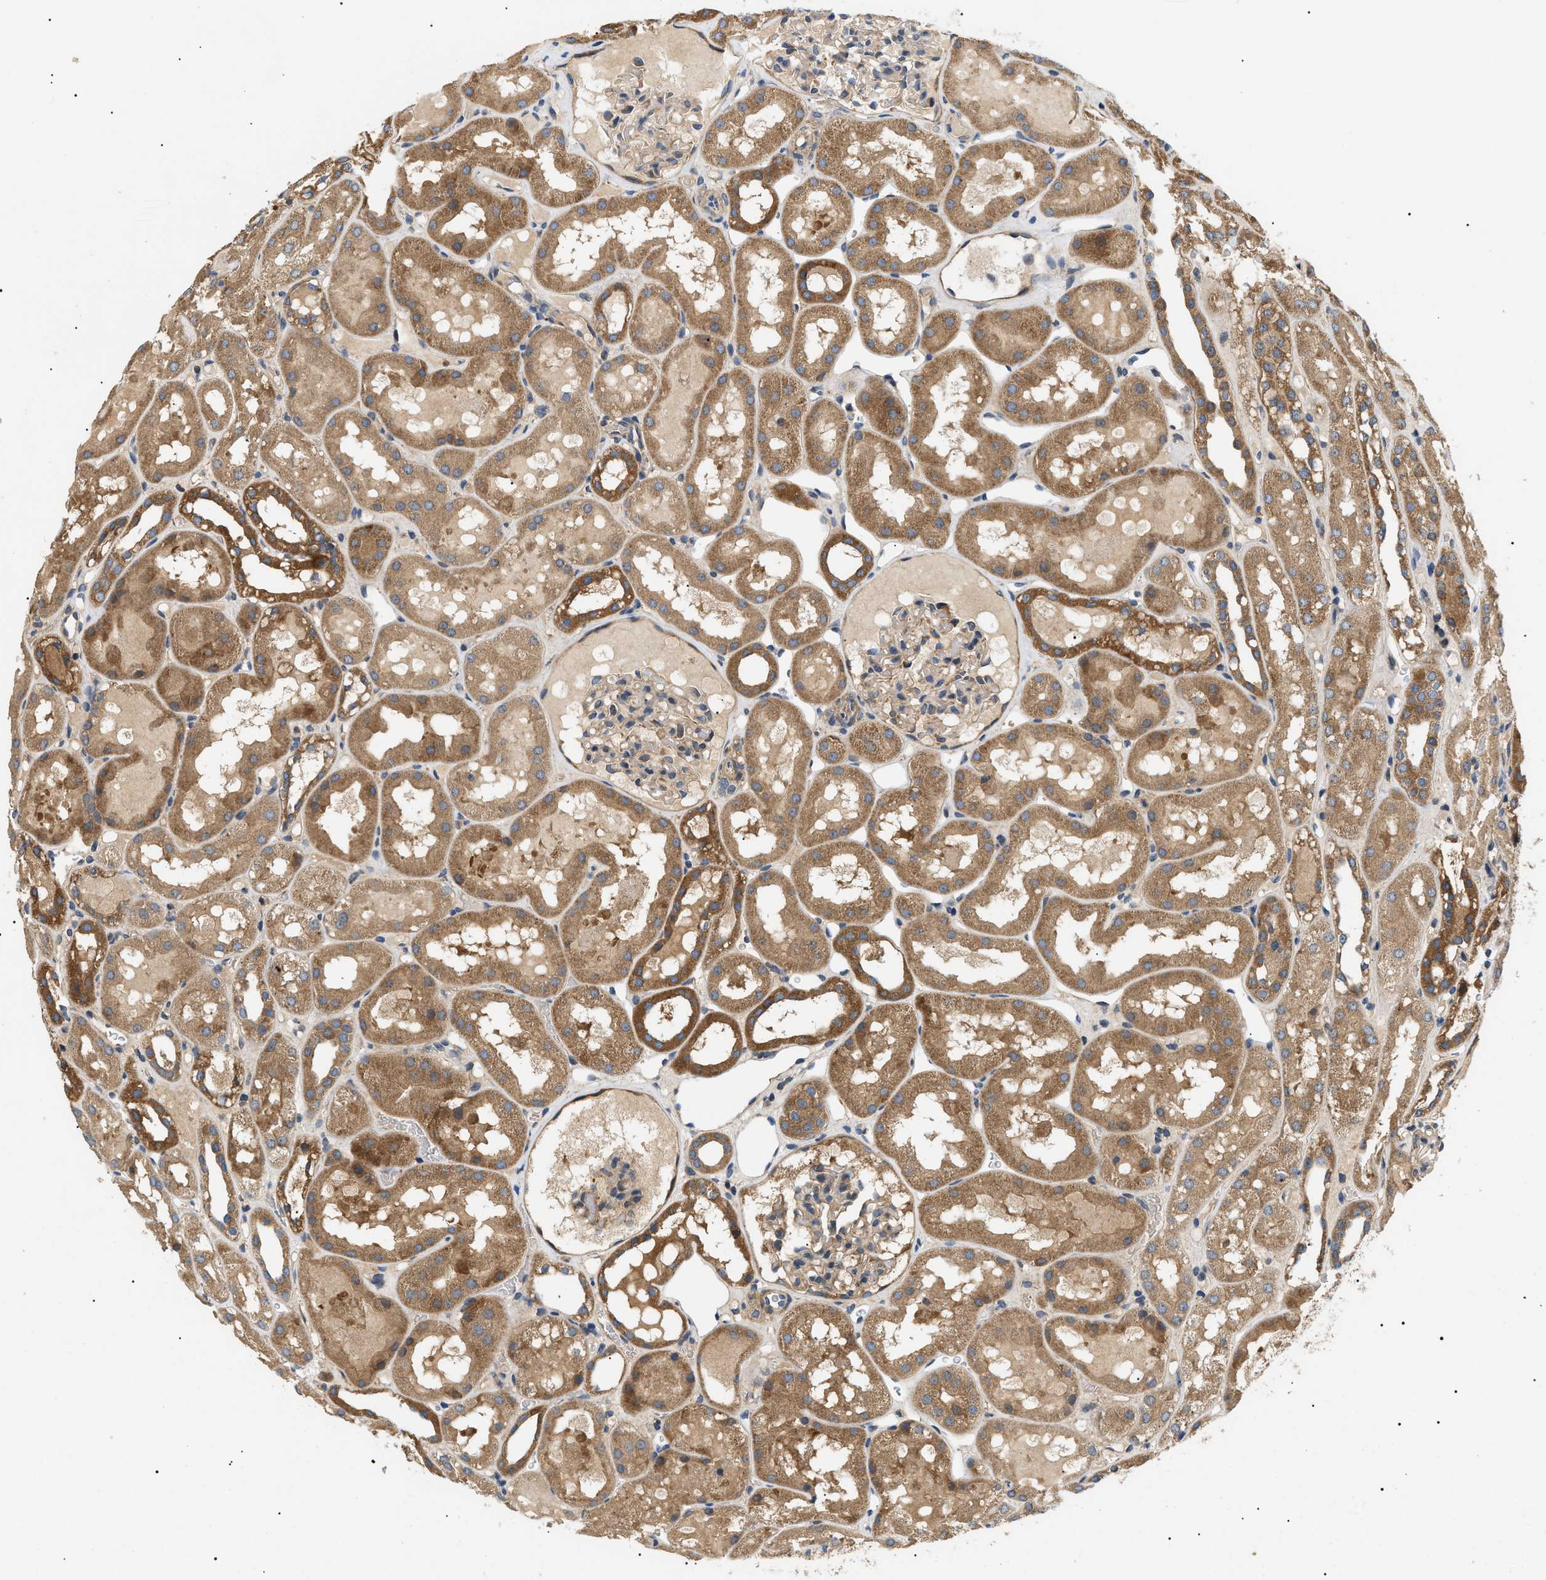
{"staining": {"intensity": "weak", "quantity": ">75%", "location": "cytoplasmic/membranous"}, "tissue": "kidney", "cell_type": "Cells in glomeruli", "image_type": "normal", "snomed": [{"axis": "morphology", "description": "Normal tissue, NOS"}, {"axis": "topography", "description": "Kidney"}, {"axis": "topography", "description": "Urinary bladder"}], "caption": "Immunohistochemistry (IHC) histopathology image of unremarkable human kidney stained for a protein (brown), which reveals low levels of weak cytoplasmic/membranous positivity in about >75% of cells in glomeruli.", "gene": "PPM1B", "patient": {"sex": "male", "age": 16}}